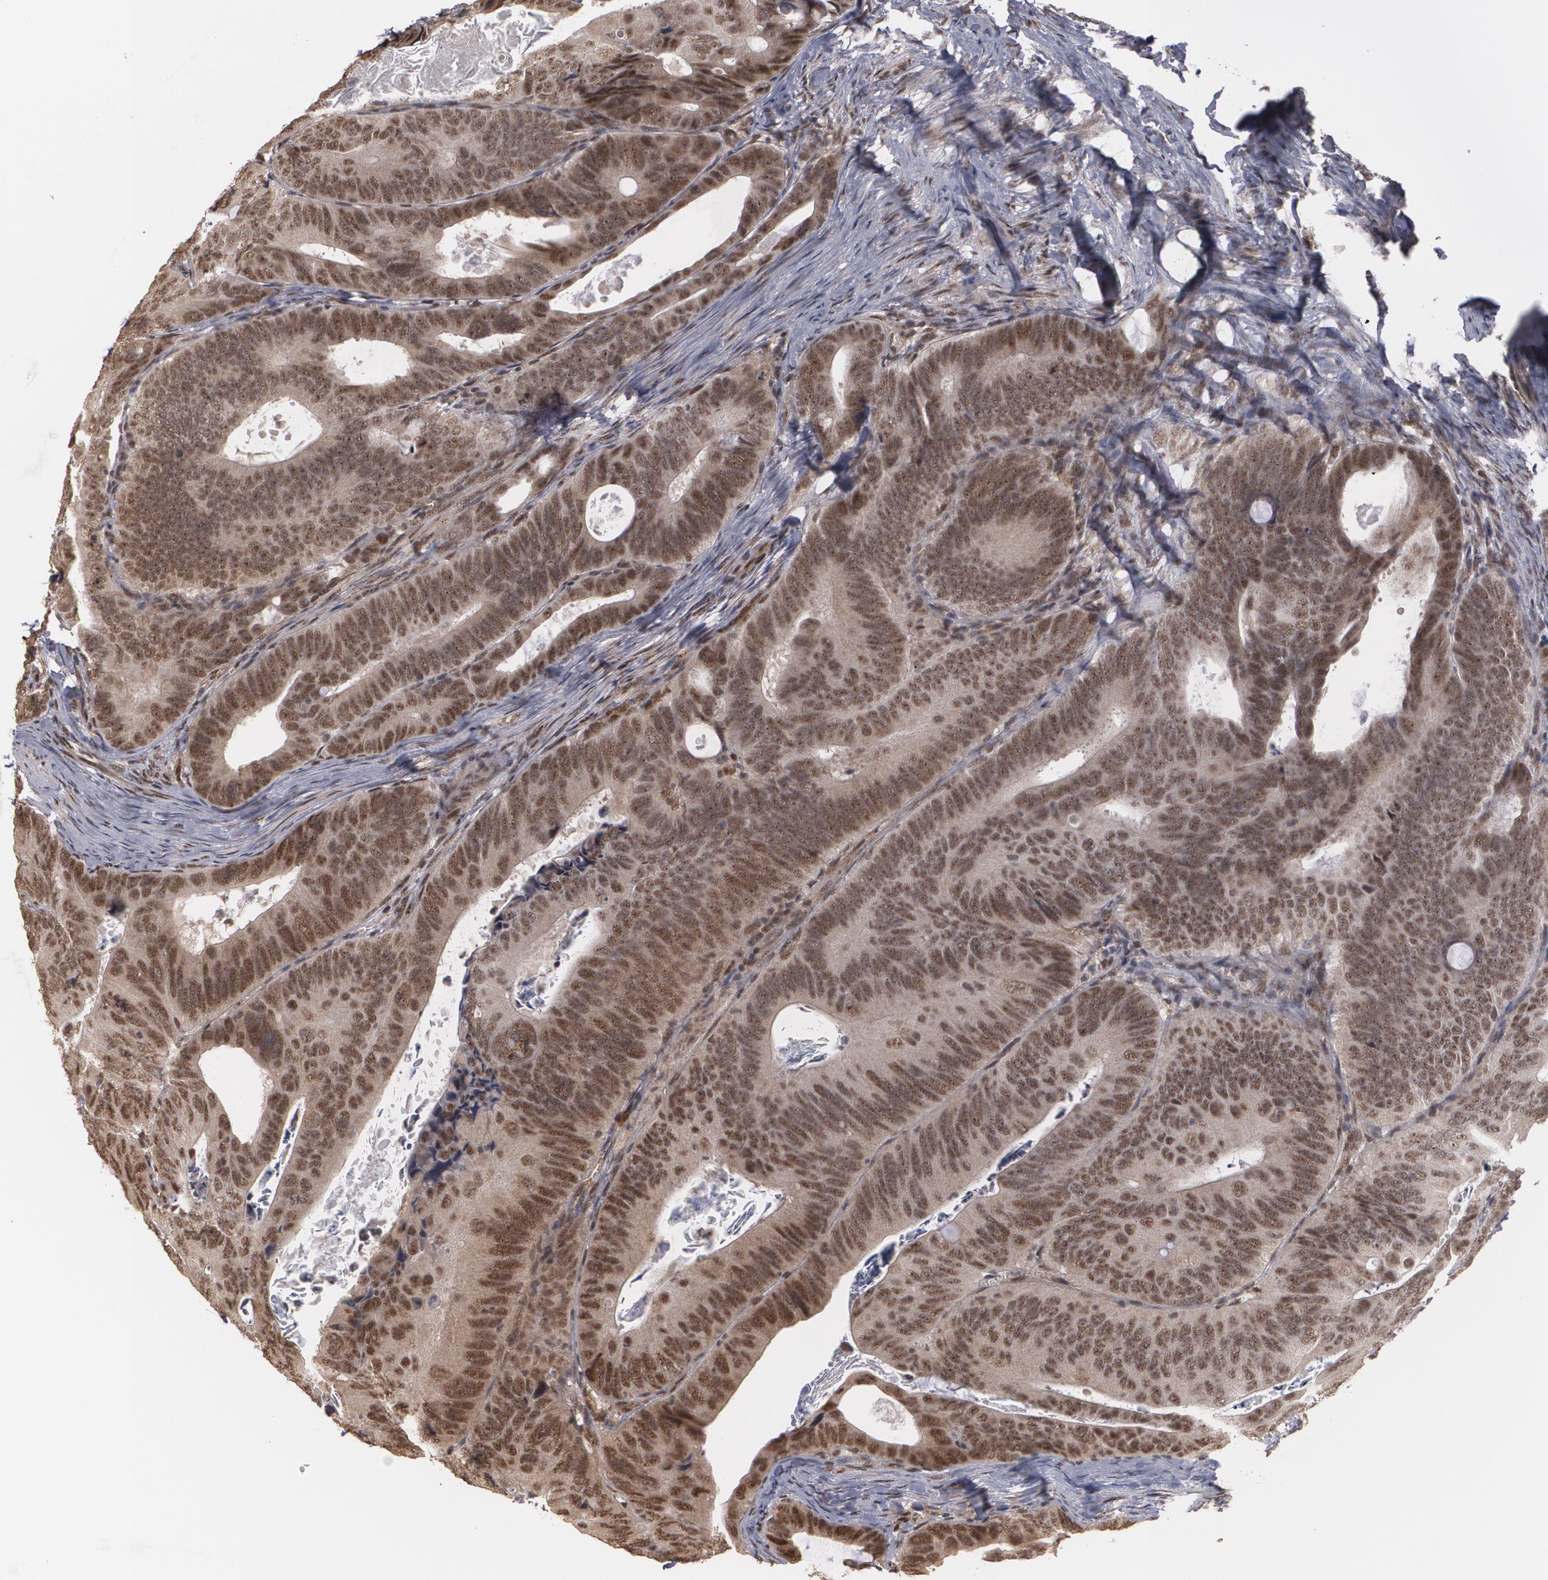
{"staining": {"intensity": "moderate", "quantity": ">75%", "location": "cytoplasmic/membranous,nuclear"}, "tissue": "colorectal cancer", "cell_type": "Tumor cells", "image_type": "cancer", "snomed": [{"axis": "morphology", "description": "Adenocarcinoma, NOS"}, {"axis": "topography", "description": "Colon"}], "caption": "High-magnification brightfield microscopy of colorectal adenocarcinoma stained with DAB (3,3'-diaminobenzidine) (brown) and counterstained with hematoxylin (blue). tumor cells exhibit moderate cytoplasmic/membranous and nuclear staining is appreciated in about>75% of cells.", "gene": "ZNF75A", "patient": {"sex": "female", "age": 55}}